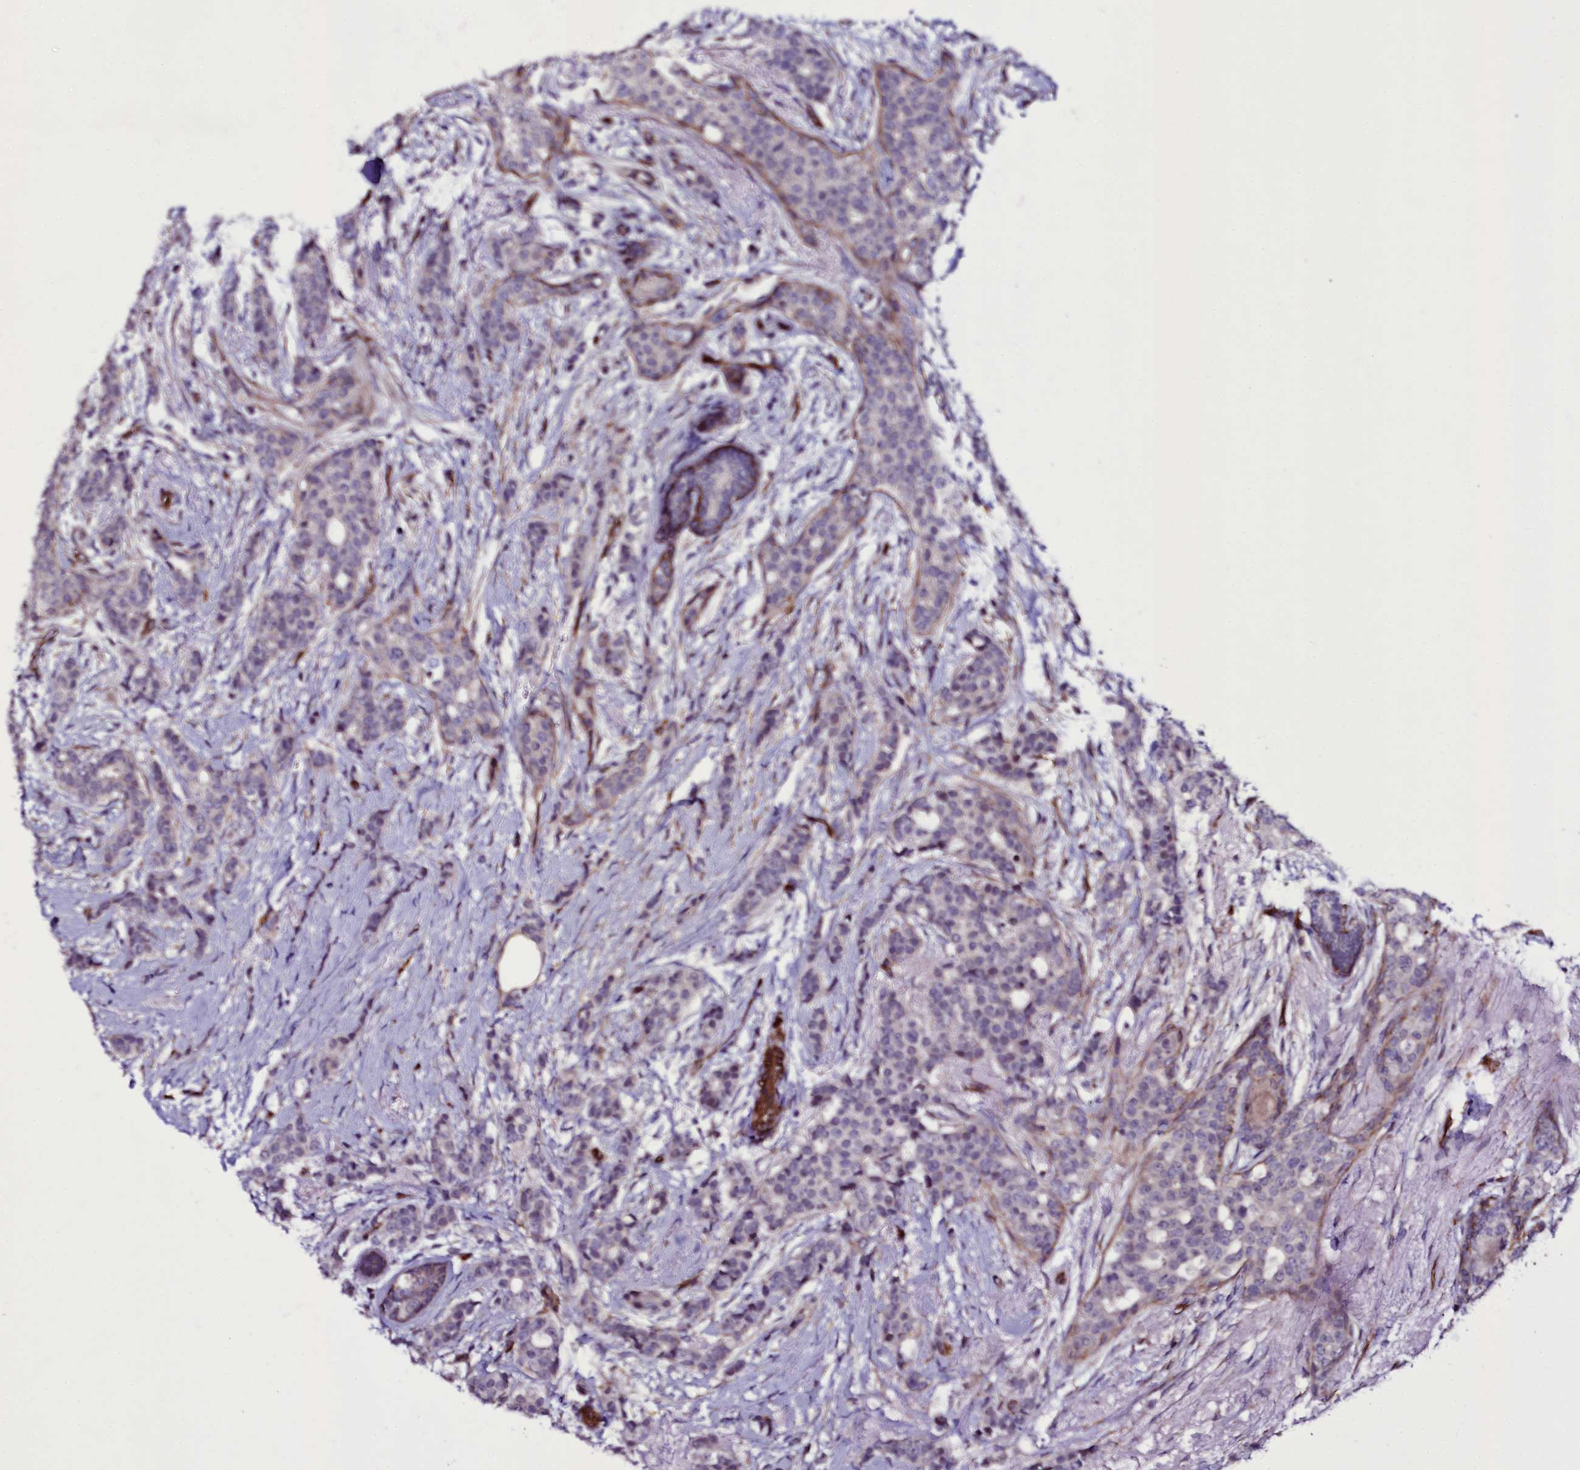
{"staining": {"intensity": "weak", "quantity": "25%-75%", "location": "cytoplasmic/membranous"}, "tissue": "breast cancer", "cell_type": "Tumor cells", "image_type": "cancer", "snomed": [{"axis": "morphology", "description": "Lobular carcinoma"}, {"axis": "topography", "description": "Breast"}], "caption": "Breast lobular carcinoma stained with a protein marker shows weak staining in tumor cells.", "gene": "MEX3C", "patient": {"sex": "female", "age": 51}}